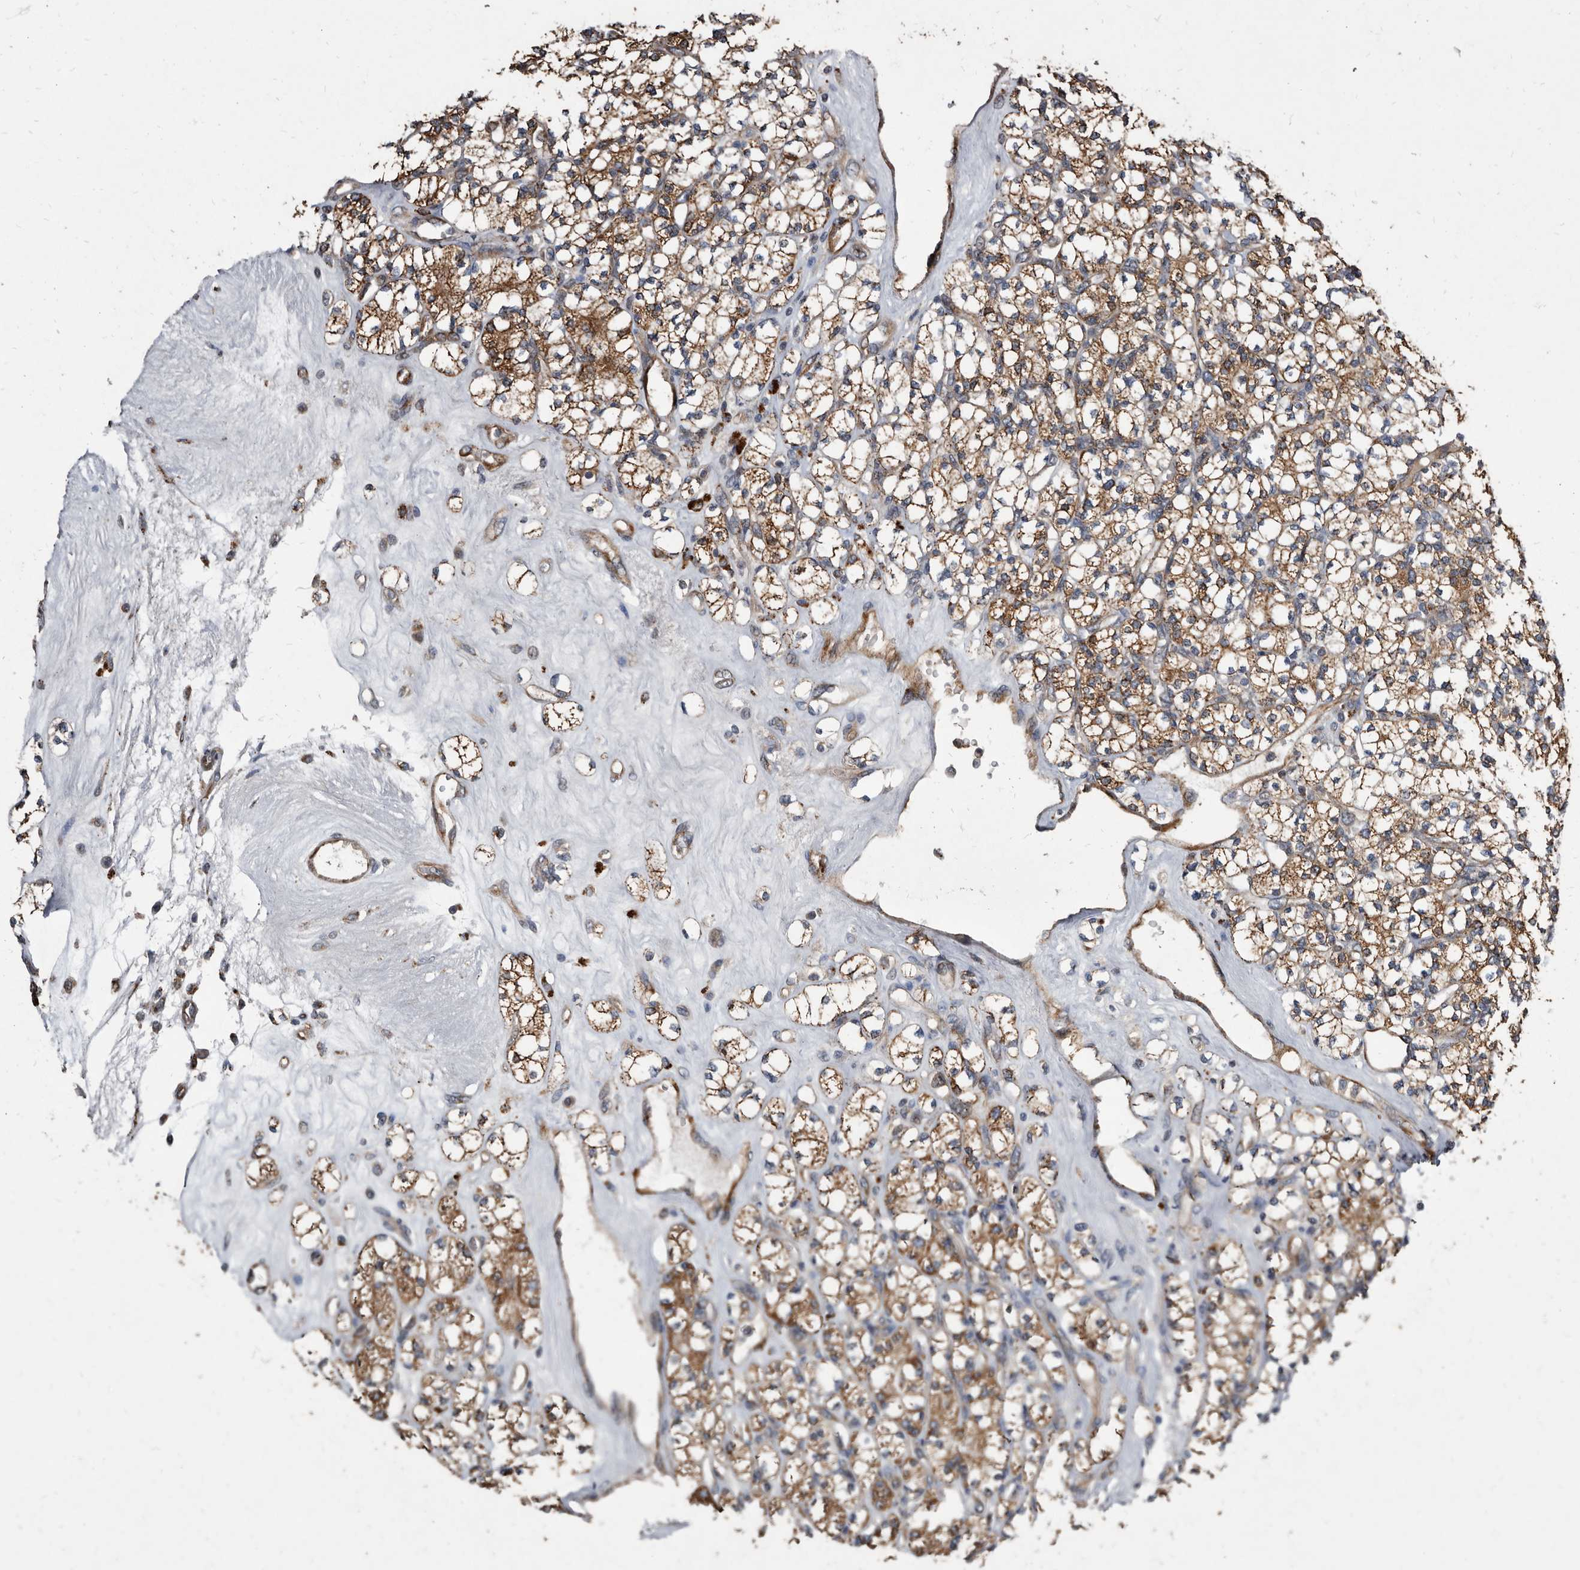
{"staining": {"intensity": "moderate", "quantity": ">75%", "location": "cytoplasmic/membranous"}, "tissue": "renal cancer", "cell_type": "Tumor cells", "image_type": "cancer", "snomed": [{"axis": "morphology", "description": "Adenocarcinoma, NOS"}, {"axis": "topography", "description": "Kidney"}], "caption": "Renal adenocarcinoma stained with DAB (3,3'-diaminobenzidine) immunohistochemistry exhibits medium levels of moderate cytoplasmic/membranous positivity in about >75% of tumor cells.", "gene": "CTSA", "patient": {"sex": "male", "age": 77}}